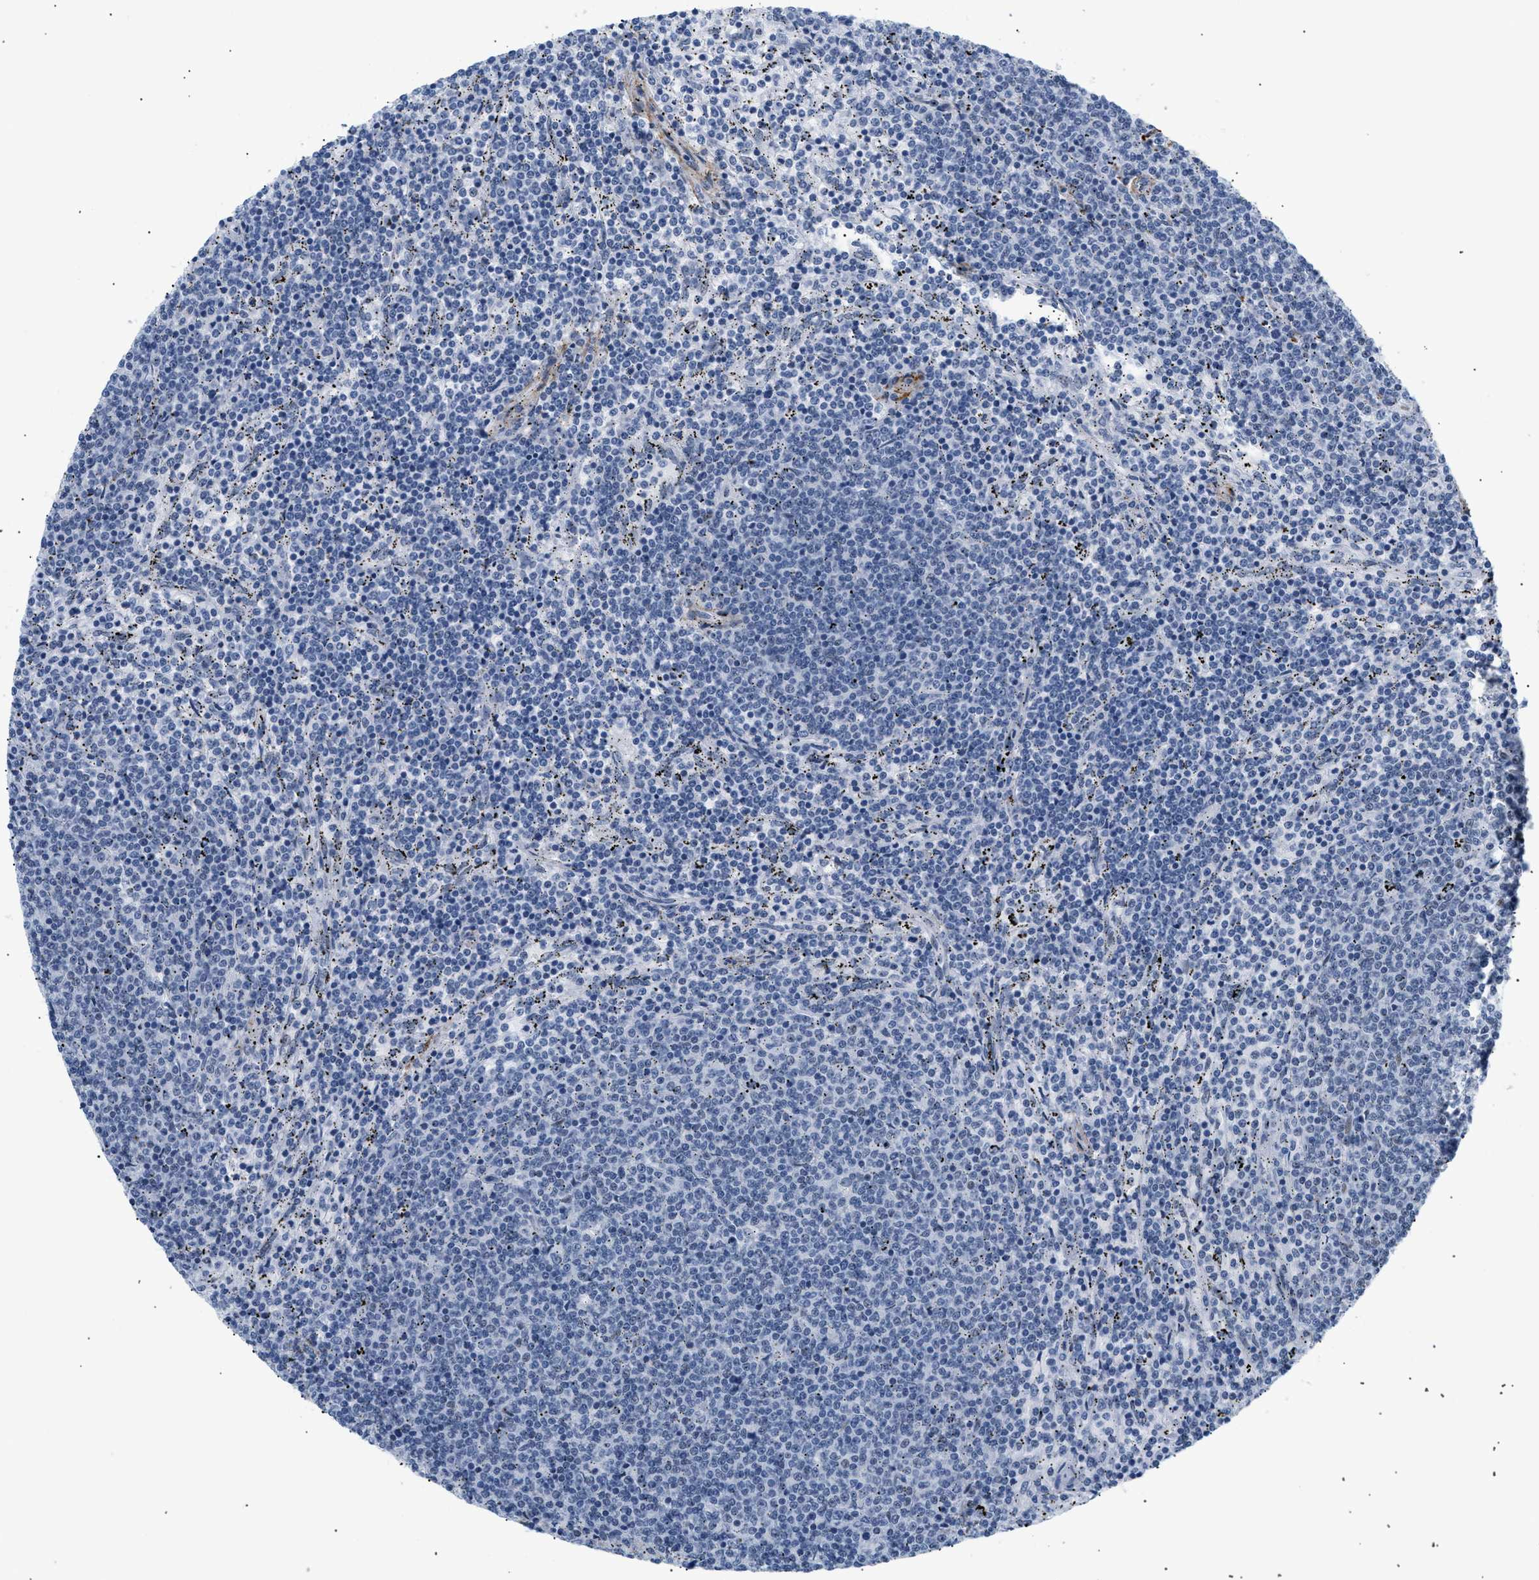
{"staining": {"intensity": "negative", "quantity": "none", "location": "none"}, "tissue": "lymphoma", "cell_type": "Tumor cells", "image_type": "cancer", "snomed": [{"axis": "morphology", "description": "Malignant lymphoma, non-Hodgkin's type, Low grade"}, {"axis": "topography", "description": "Spleen"}], "caption": "A micrograph of human malignant lymphoma, non-Hodgkin's type (low-grade) is negative for staining in tumor cells.", "gene": "ELN", "patient": {"sex": "female", "age": 50}}